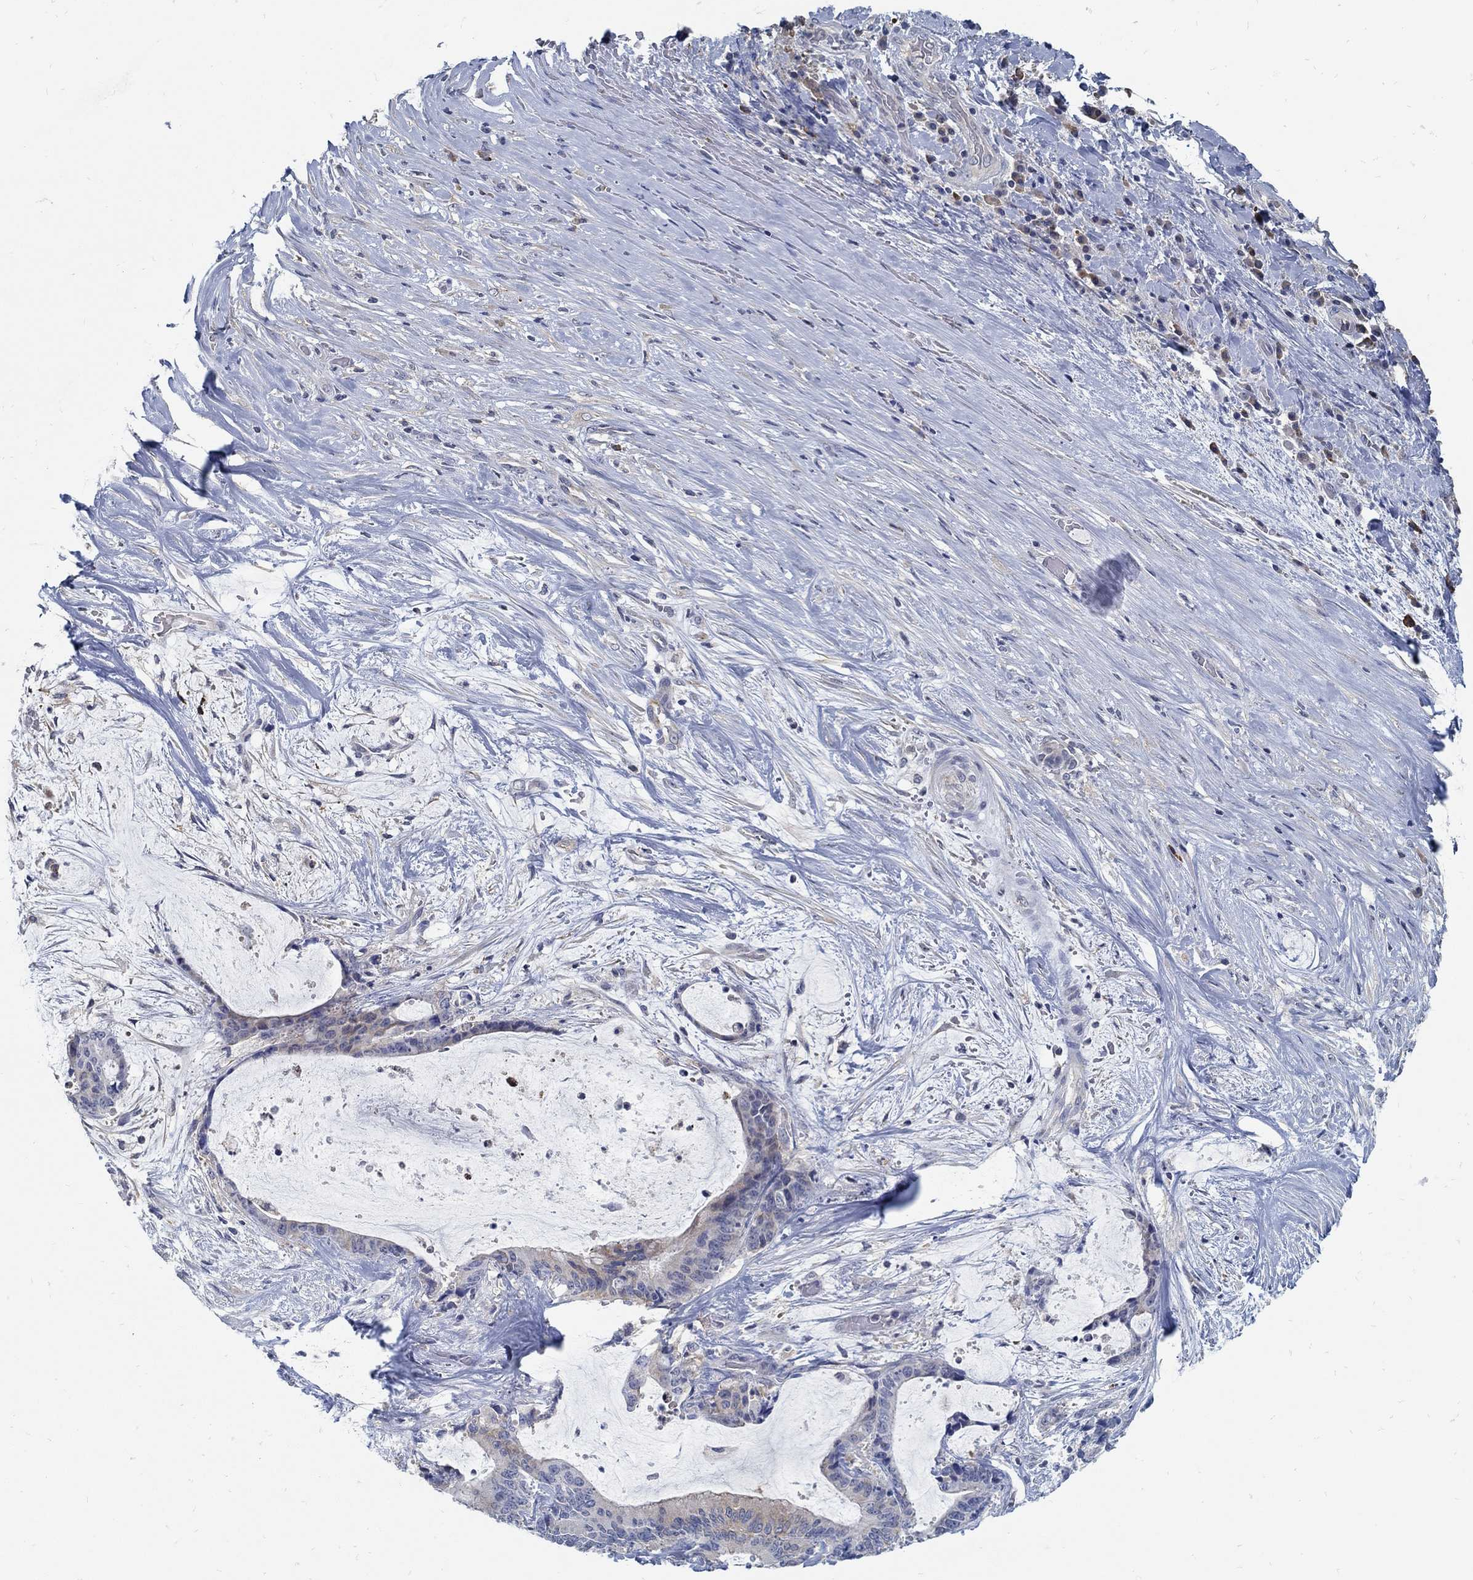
{"staining": {"intensity": "weak", "quantity": "<25%", "location": "cytoplasmic/membranous"}, "tissue": "liver cancer", "cell_type": "Tumor cells", "image_type": "cancer", "snomed": [{"axis": "morphology", "description": "Cholangiocarcinoma"}, {"axis": "topography", "description": "Liver"}], "caption": "Histopathology image shows no protein staining in tumor cells of liver cancer (cholangiocarcinoma) tissue. (Stains: DAB (3,3'-diaminobenzidine) immunohistochemistry (IHC) with hematoxylin counter stain, Microscopy: brightfield microscopy at high magnification).", "gene": "PCDH11X", "patient": {"sex": "female", "age": 73}}